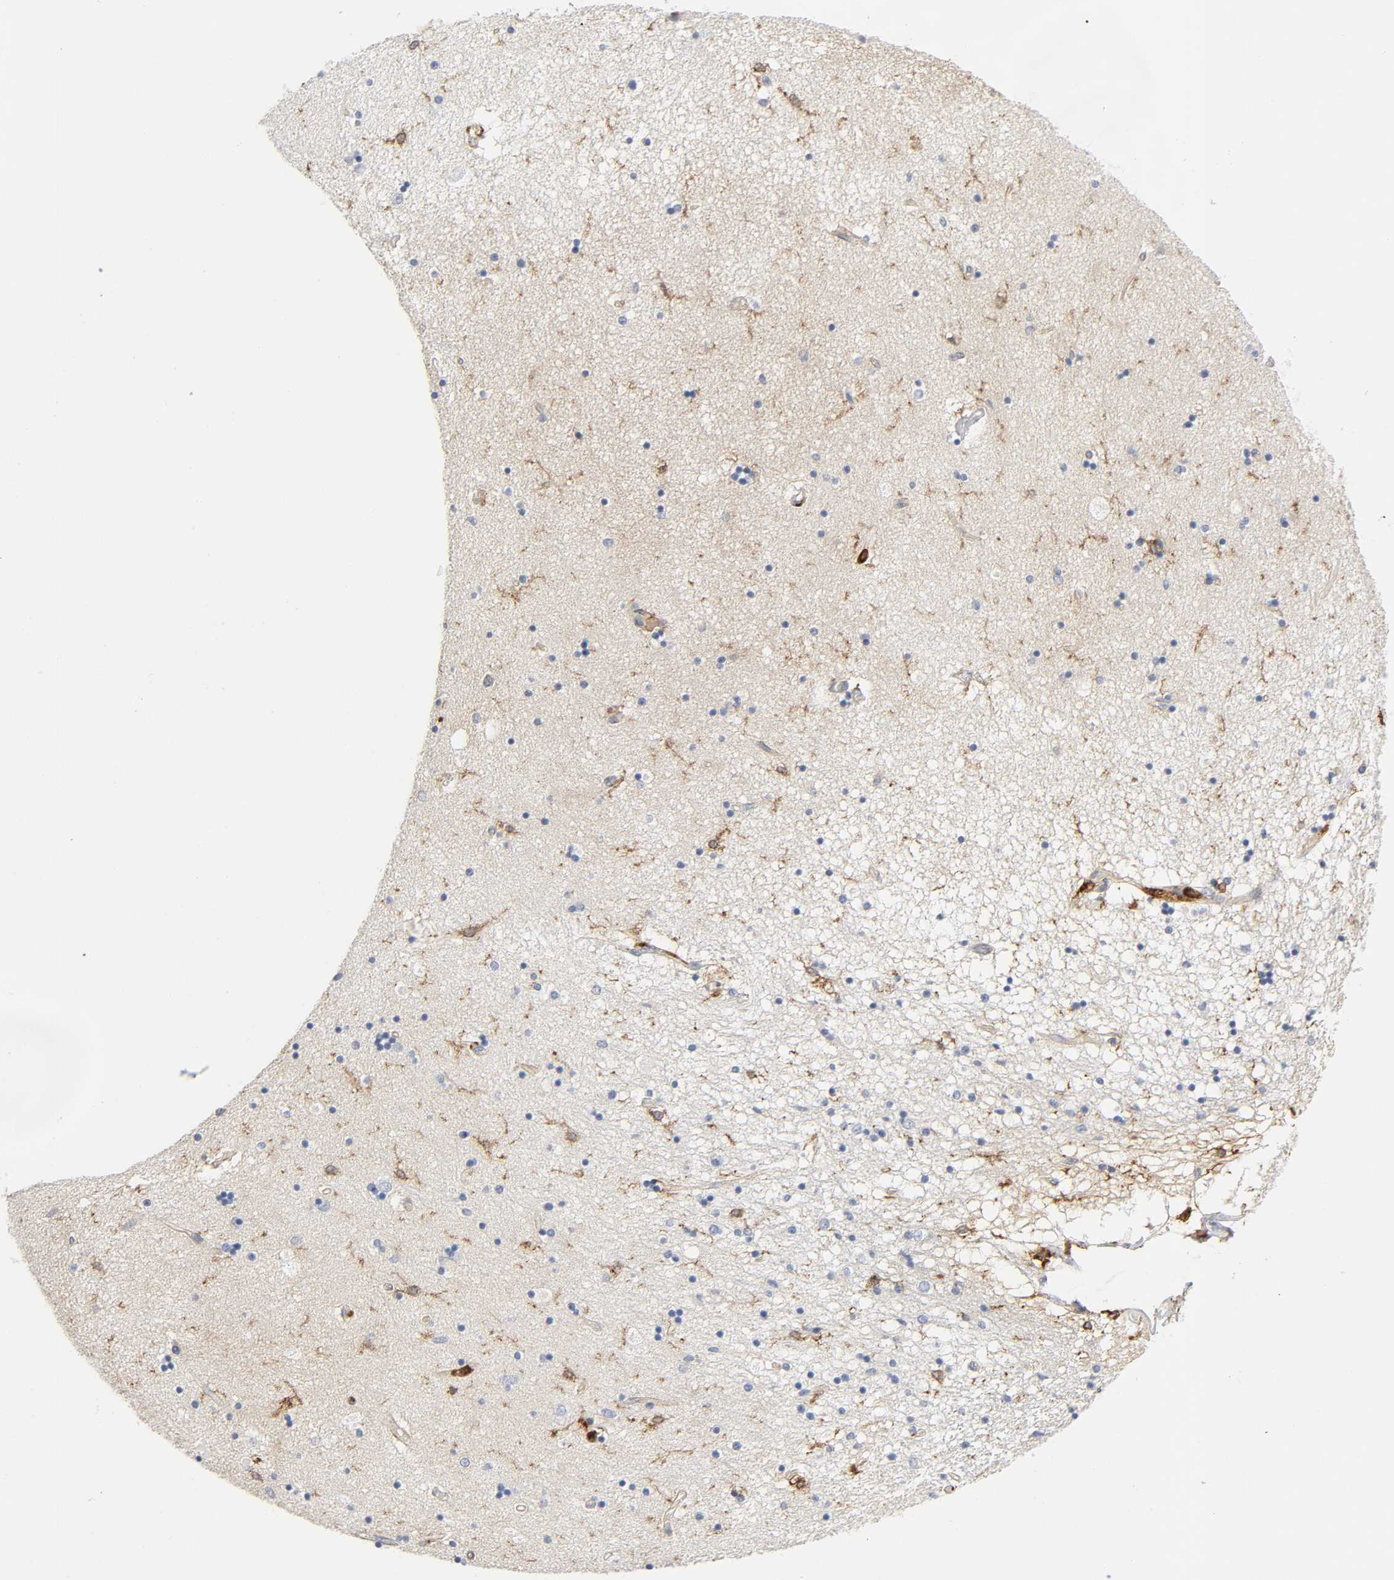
{"staining": {"intensity": "moderate", "quantity": "<25%", "location": "cytoplasmic/membranous"}, "tissue": "hippocampus", "cell_type": "Glial cells", "image_type": "normal", "snomed": [{"axis": "morphology", "description": "Normal tissue, NOS"}, {"axis": "topography", "description": "Hippocampus"}], "caption": "Protein analysis of benign hippocampus shows moderate cytoplasmic/membranous positivity in about <25% of glial cells.", "gene": "LYN", "patient": {"sex": "female", "age": 54}}